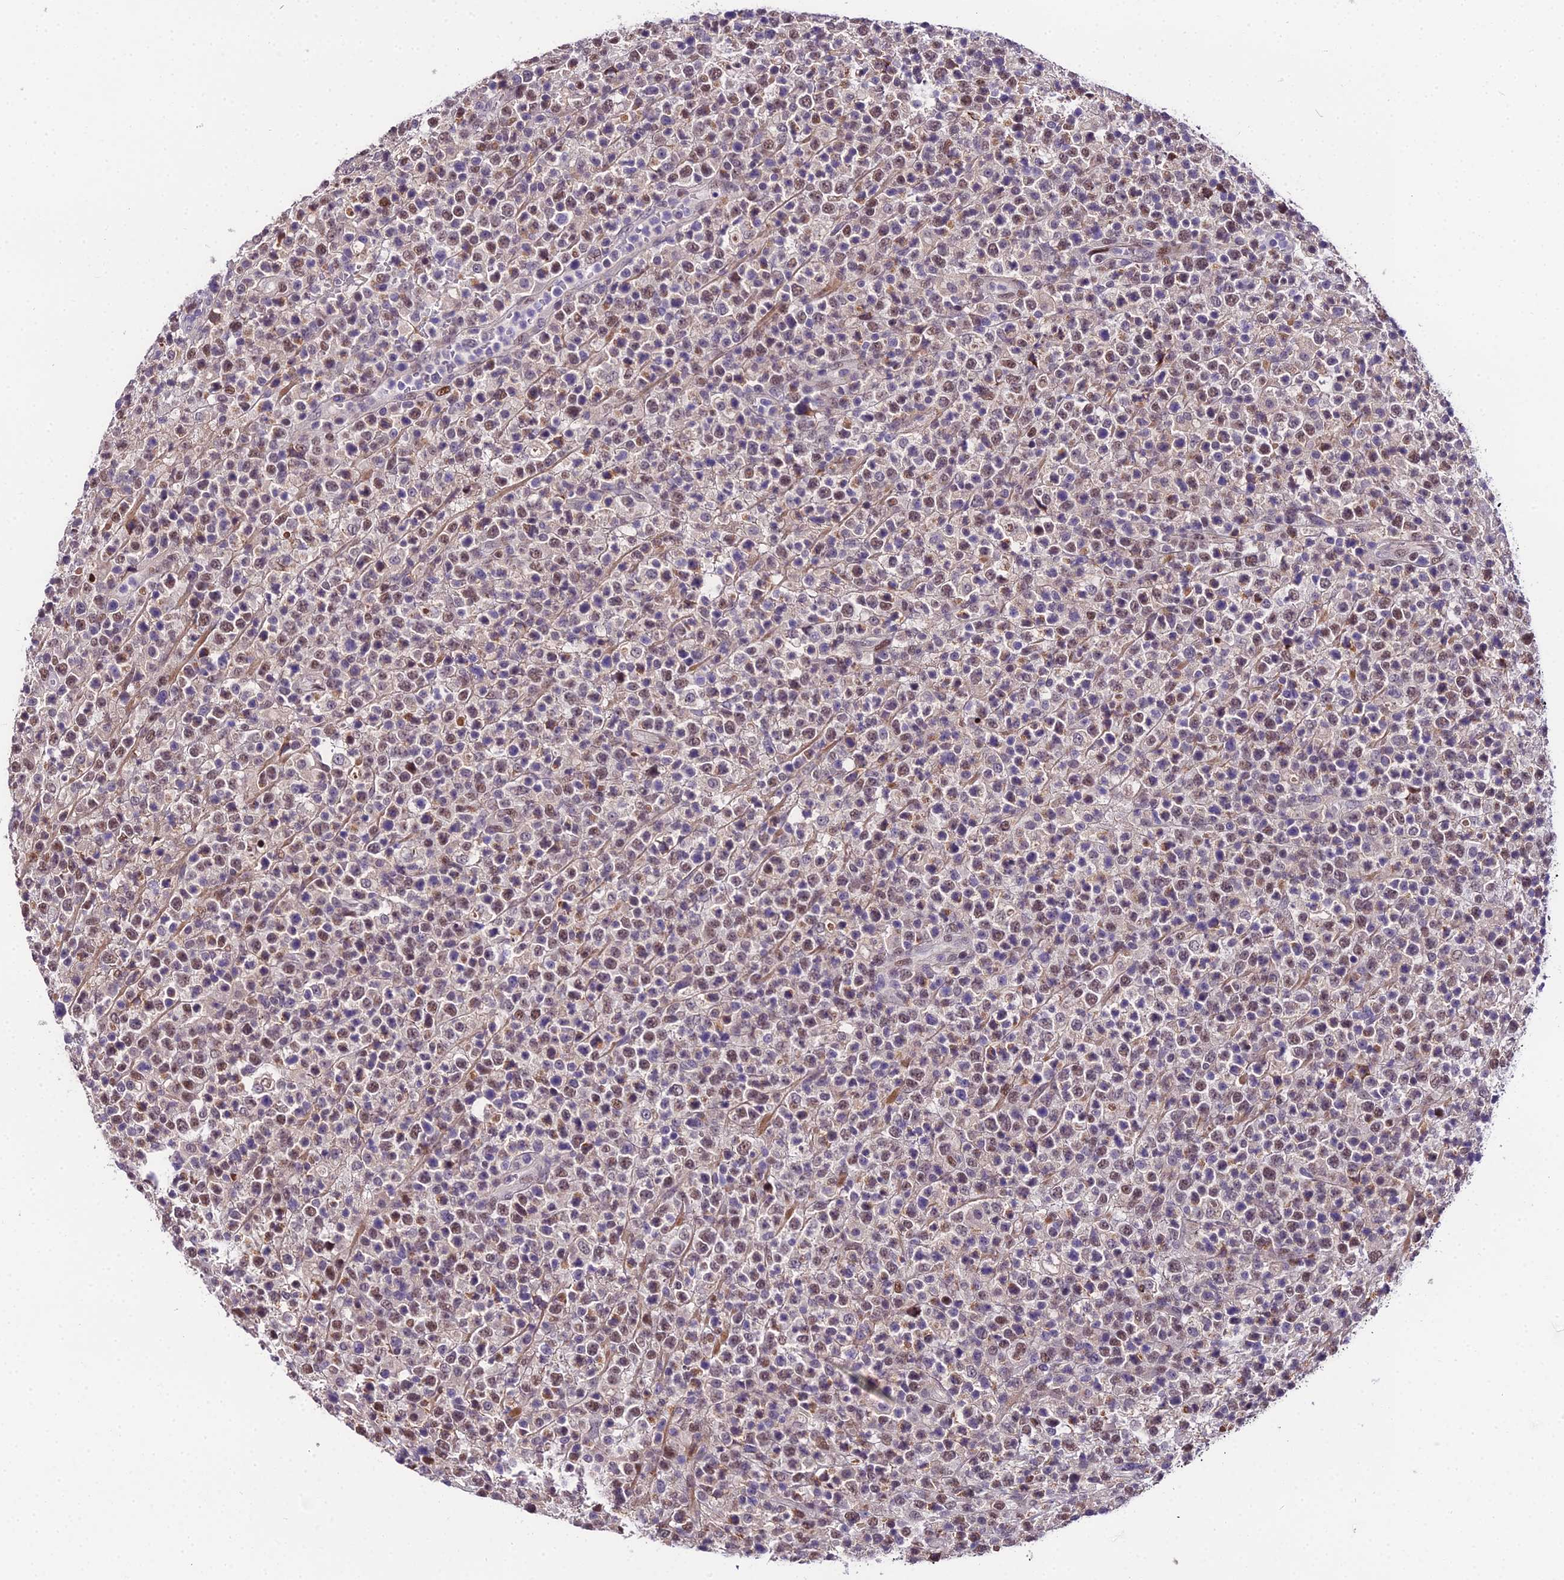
{"staining": {"intensity": "moderate", "quantity": "25%-75%", "location": "nuclear"}, "tissue": "lymphoma", "cell_type": "Tumor cells", "image_type": "cancer", "snomed": [{"axis": "morphology", "description": "Malignant lymphoma, non-Hodgkin's type, High grade"}, {"axis": "topography", "description": "Colon"}], "caption": "IHC (DAB) staining of human high-grade malignant lymphoma, non-Hodgkin's type displays moderate nuclear protein staining in about 25%-75% of tumor cells. (Stains: DAB (3,3'-diaminobenzidine) in brown, nuclei in blue, Microscopy: brightfield microscopy at high magnification).", "gene": "TRIML2", "patient": {"sex": "female", "age": 53}}